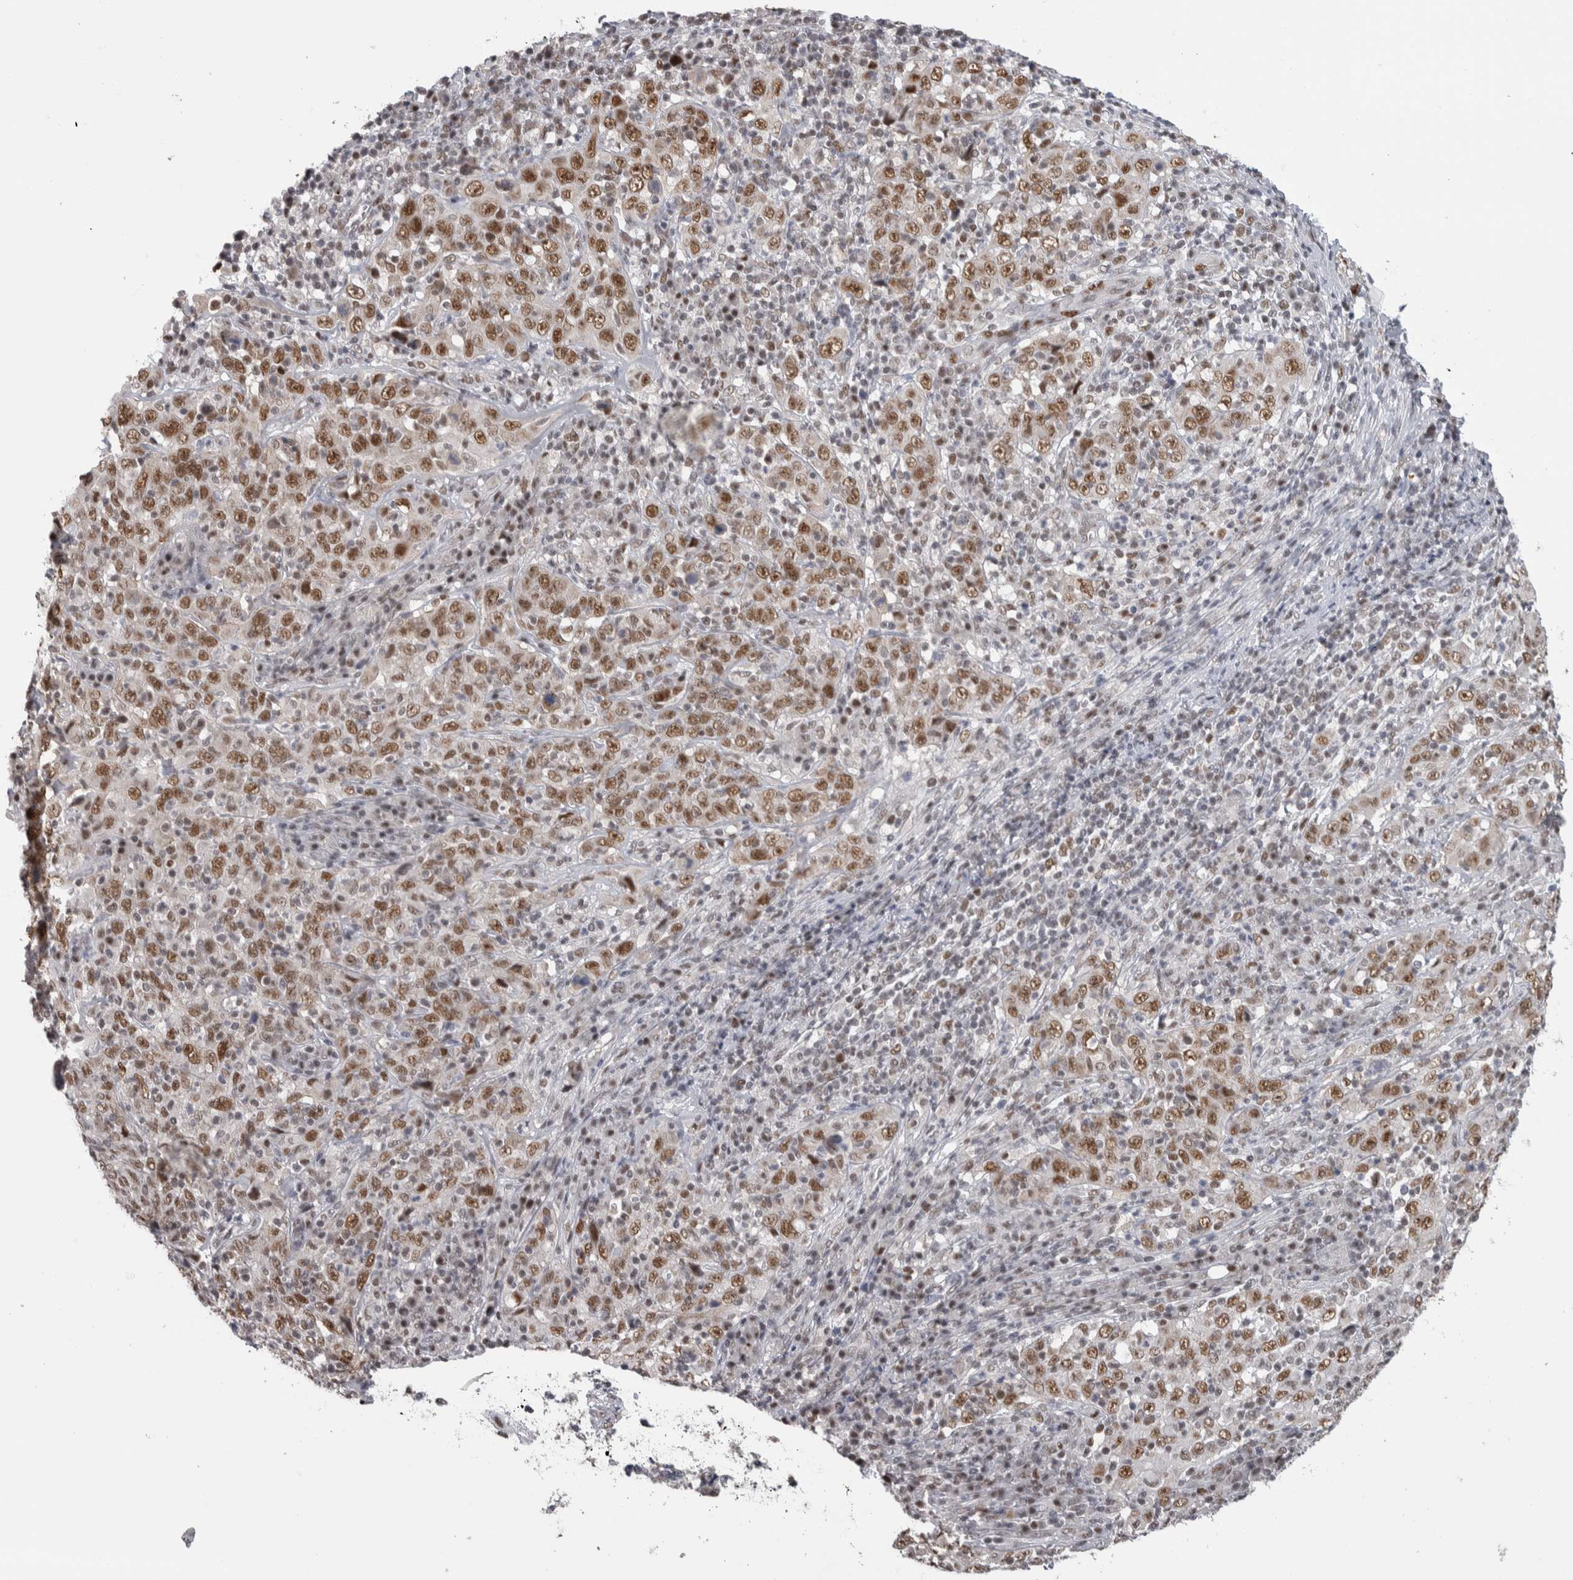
{"staining": {"intensity": "moderate", "quantity": ">75%", "location": "nuclear"}, "tissue": "cervical cancer", "cell_type": "Tumor cells", "image_type": "cancer", "snomed": [{"axis": "morphology", "description": "Squamous cell carcinoma, NOS"}, {"axis": "topography", "description": "Cervix"}], "caption": "An immunohistochemistry (IHC) micrograph of neoplastic tissue is shown. Protein staining in brown shows moderate nuclear positivity in cervical squamous cell carcinoma within tumor cells.", "gene": "HEXIM2", "patient": {"sex": "female", "age": 46}}